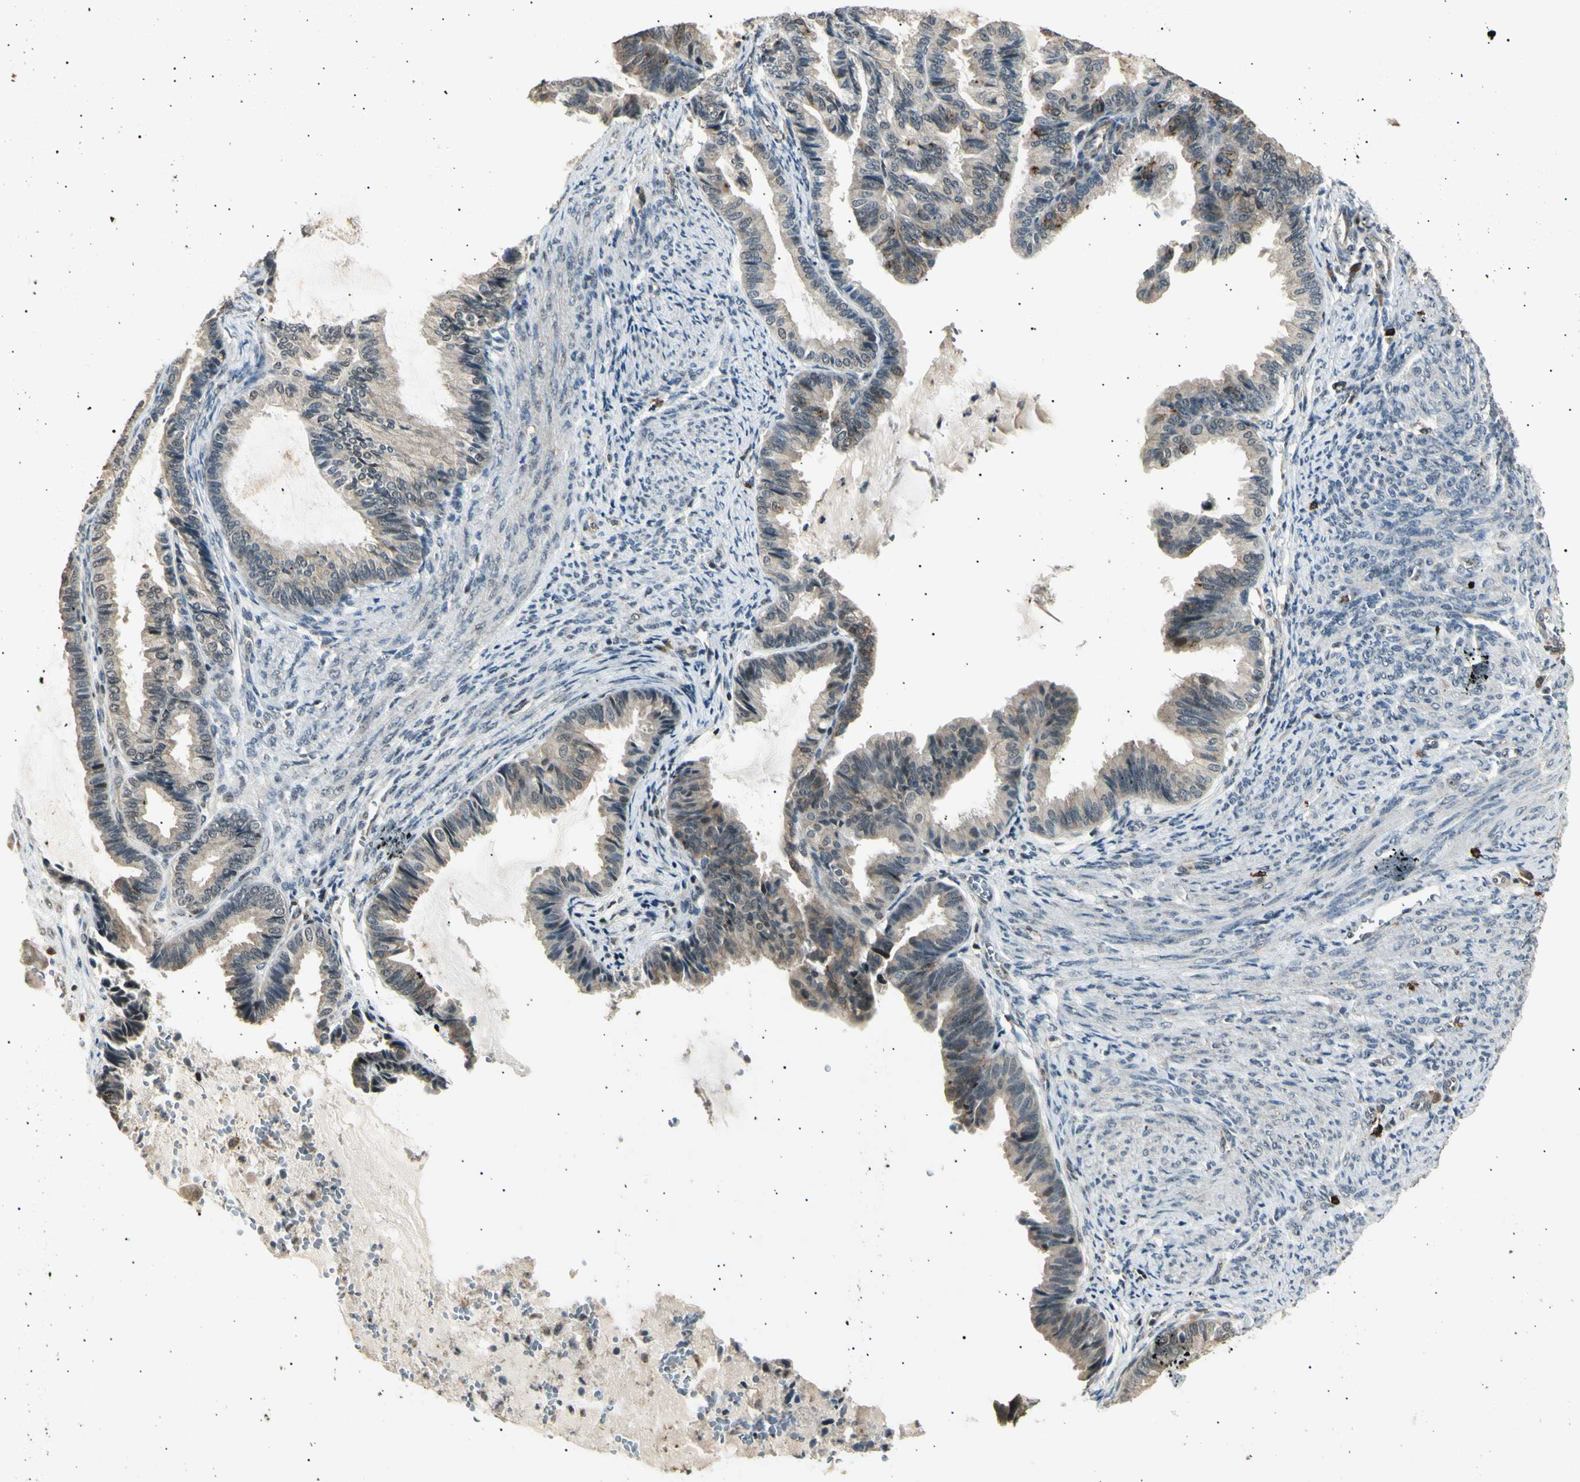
{"staining": {"intensity": "weak", "quantity": "25%-75%", "location": "cytoplasmic/membranous"}, "tissue": "endometrial cancer", "cell_type": "Tumor cells", "image_type": "cancer", "snomed": [{"axis": "morphology", "description": "Adenocarcinoma, NOS"}, {"axis": "topography", "description": "Endometrium"}], "caption": "Immunohistochemical staining of human adenocarcinoma (endometrial) reveals low levels of weak cytoplasmic/membranous protein staining in approximately 25%-75% of tumor cells.", "gene": "NUAK2", "patient": {"sex": "female", "age": 86}}